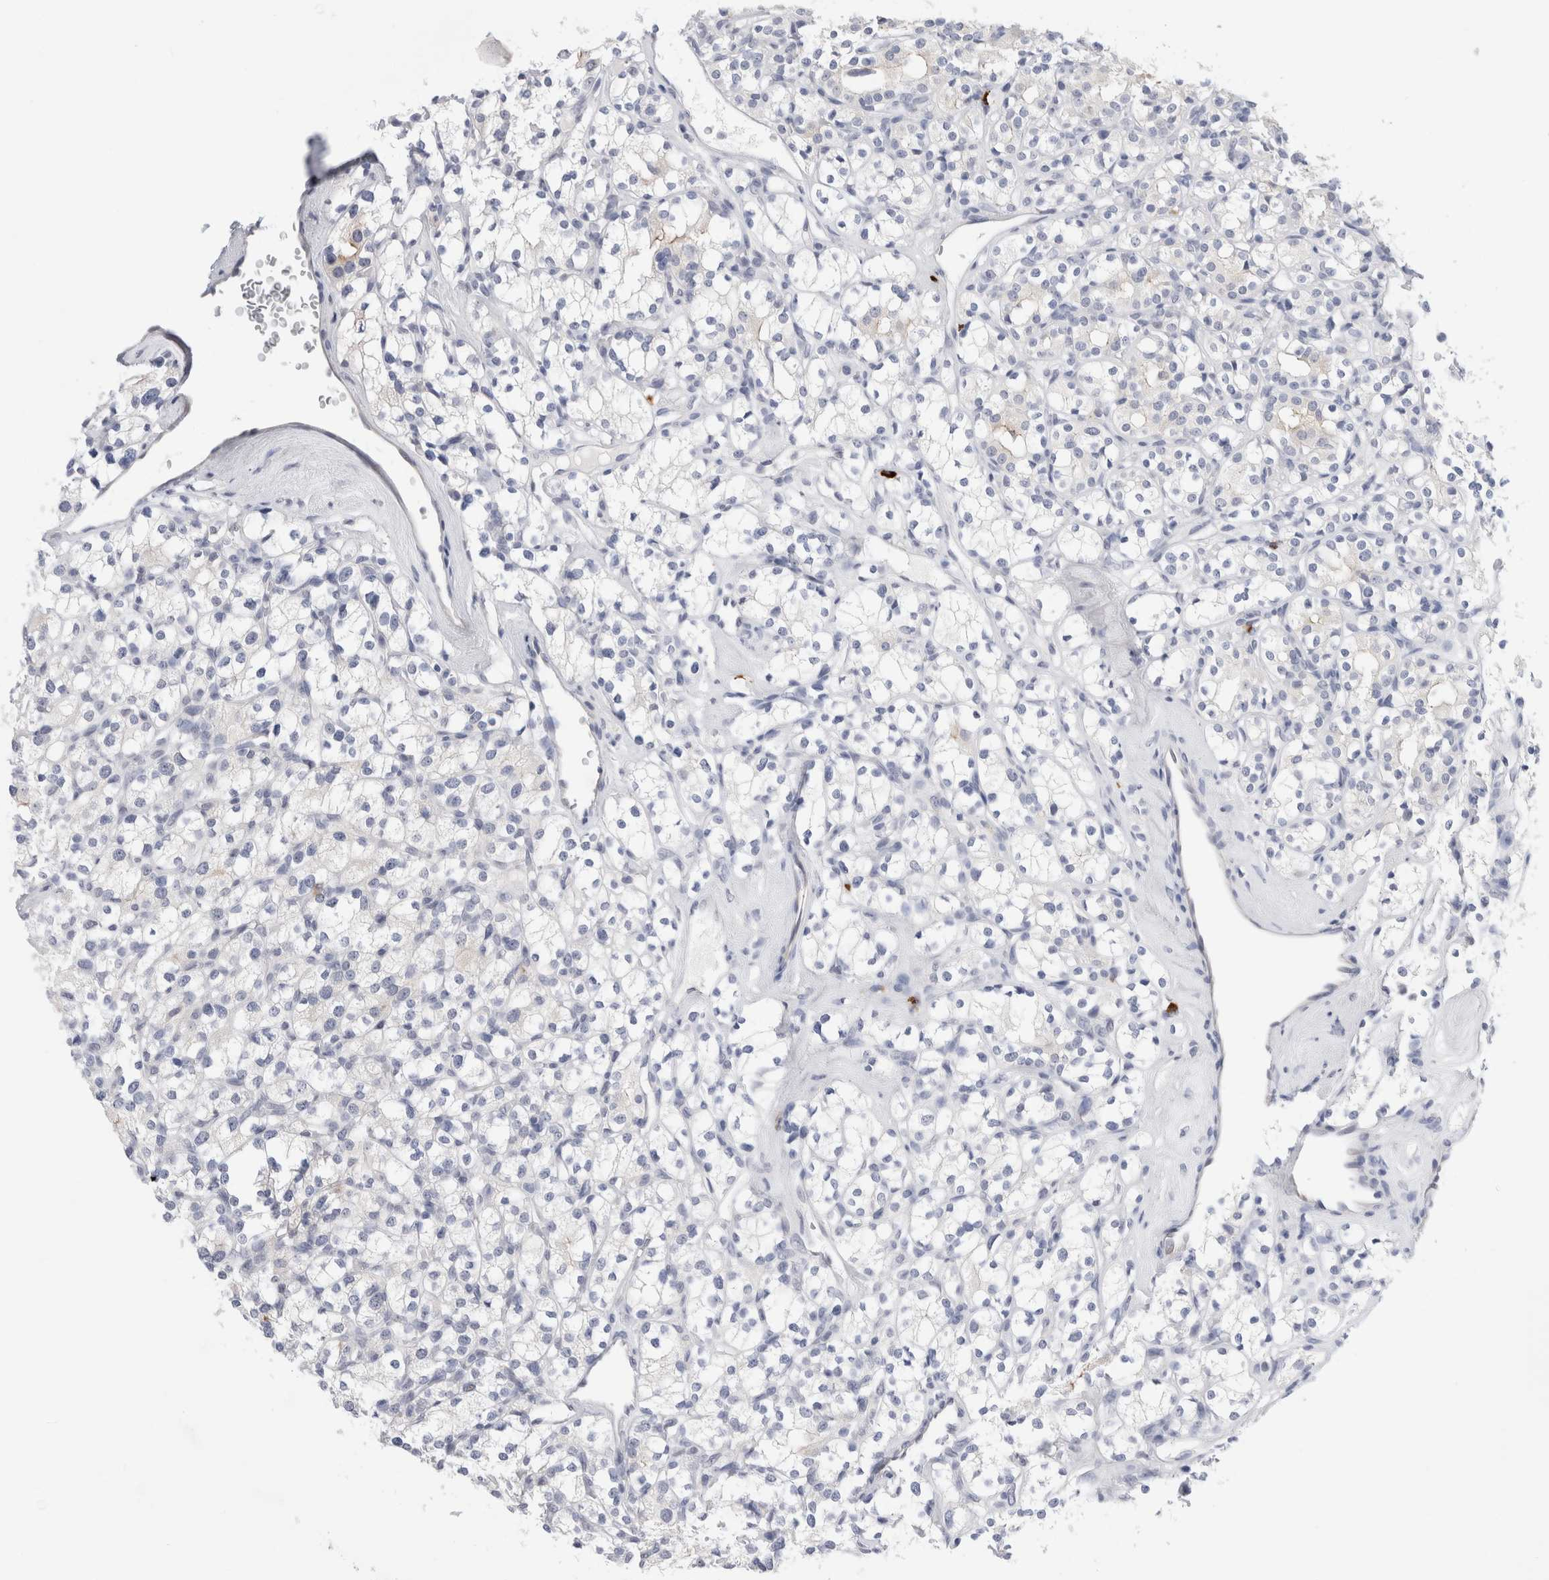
{"staining": {"intensity": "negative", "quantity": "none", "location": "none"}, "tissue": "renal cancer", "cell_type": "Tumor cells", "image_type": "cancer", "snomed": [{"axis": "morphology", "description": "Adenocarcinoma, NOS"}, {"axis": "topography", "description": "Kidney"}], "caption": "A high-resolution histopathology image shows IHC staining of renal cancer (adenocarcinoma), which exhibits no significant positivity in tumor cells.", "gene": "SLC22A12", "patient": {"sex": "male", "age": 77}}